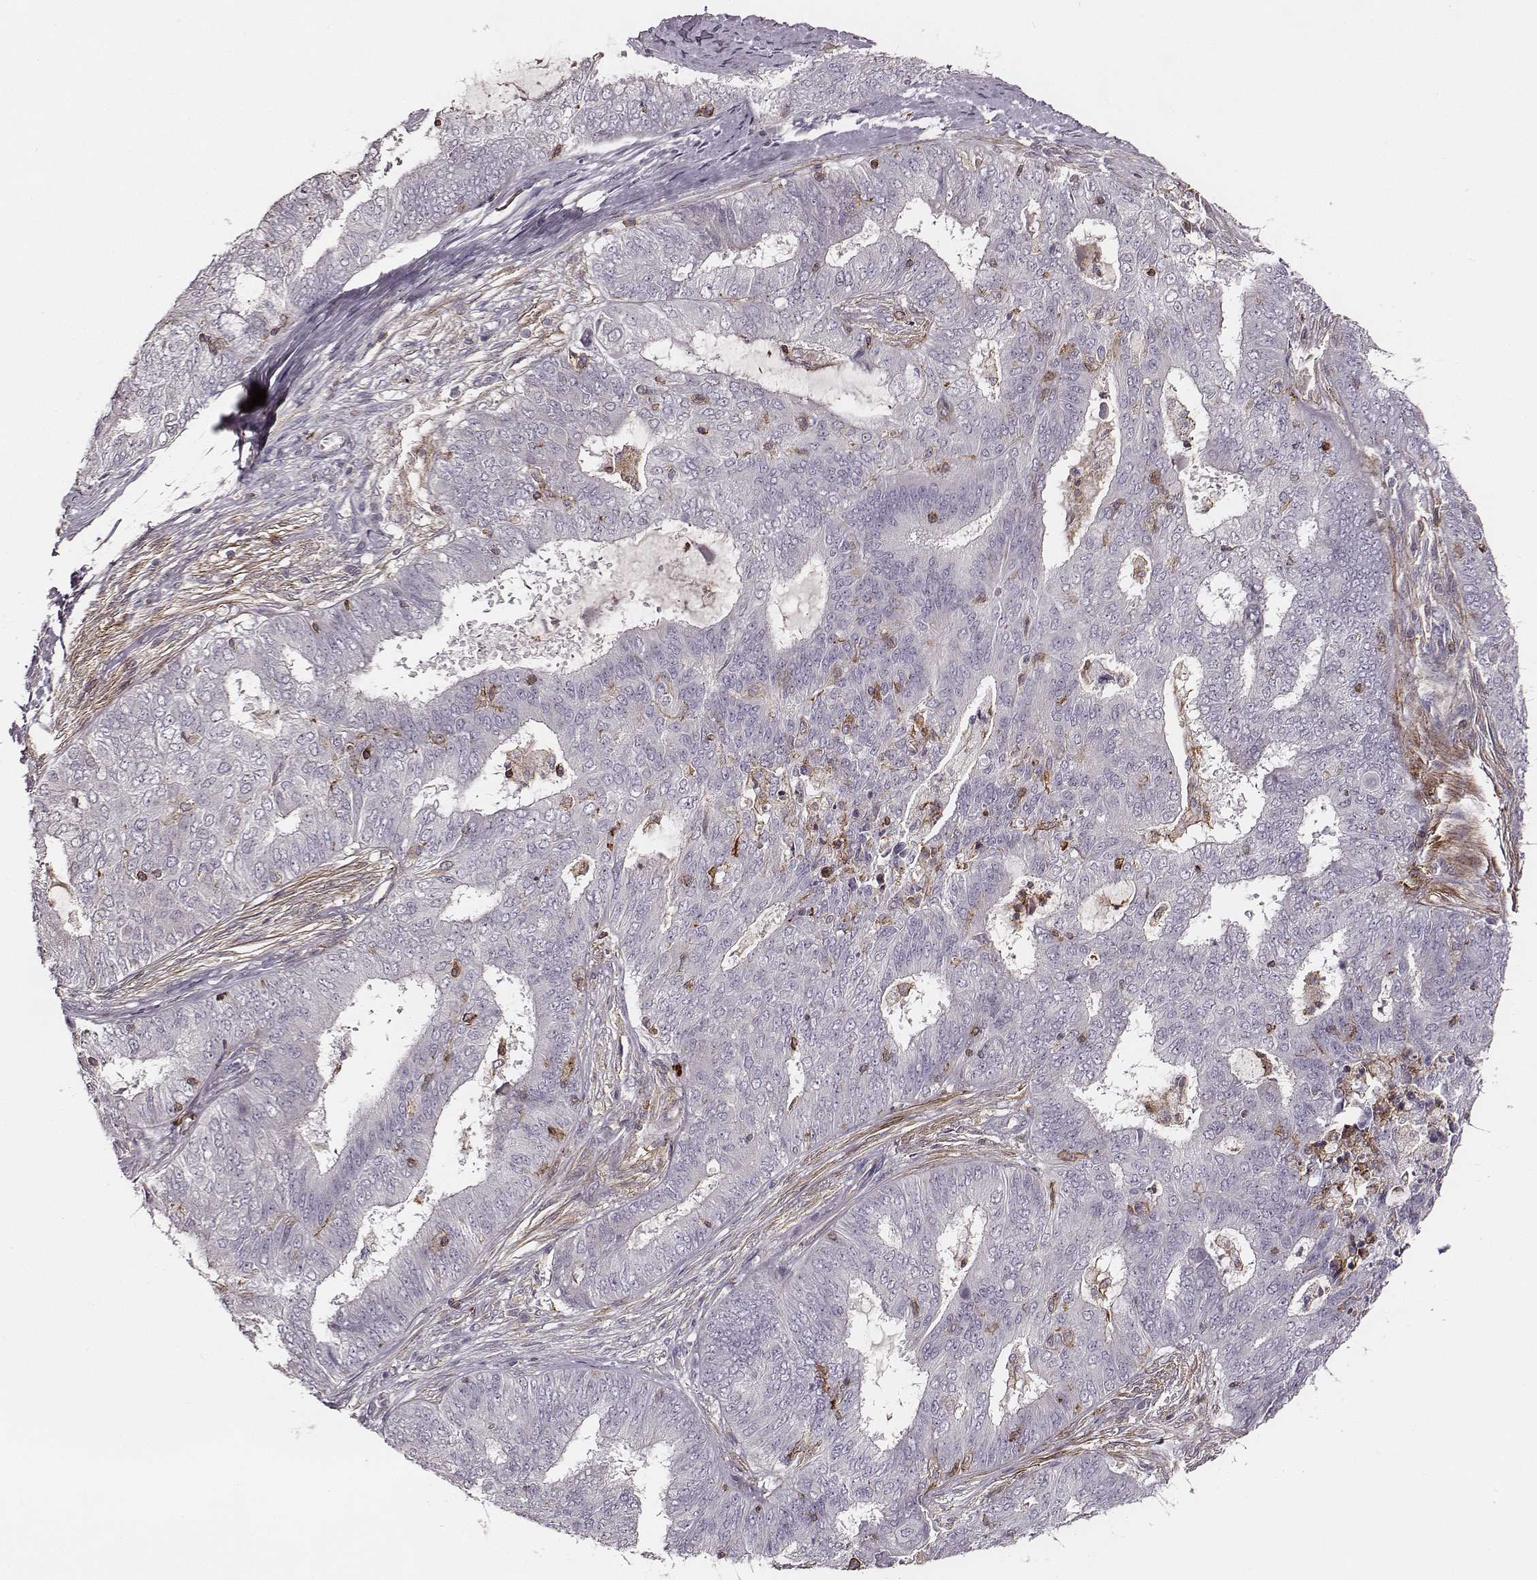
{"staining": {"intensity": "negative", "quantity": "none", "location": "none"}, "tissue": "endometrial cancer", "cell_type": "Tumor cells", "image_type": "cancer", "snomed": [{"axis": "morphology", "description": "Adenocarcinoma, NOS"}, {"axis": "topography", "description": "Endometrium"}], "caption": "DAB (3,3'-diaminobenzidine) immunohistochemical staining of endometrial cancer exhibits no significant staining in tumor cells.", "gene": "ZYX", "patient": {"sex": "female", "age": 62}}